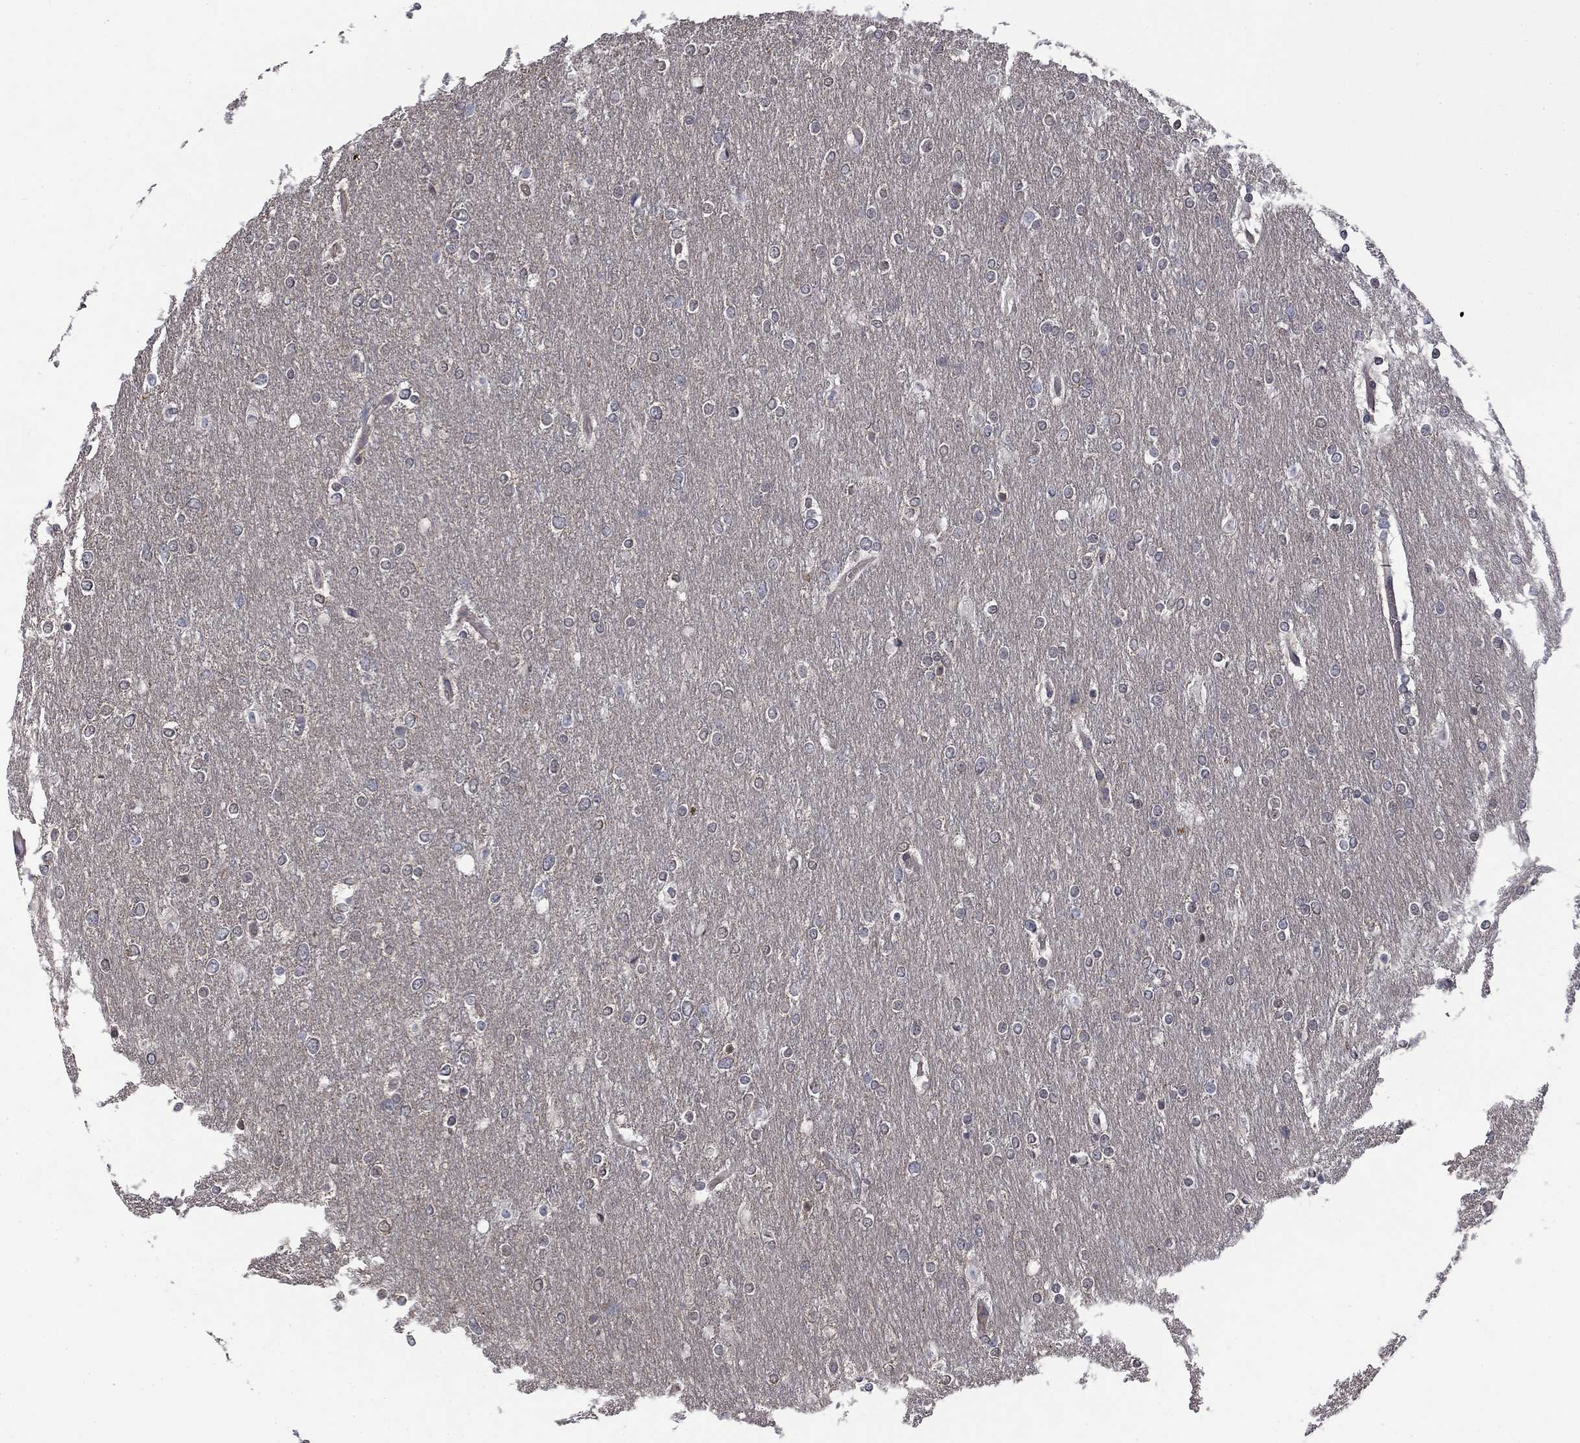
{"staining": {"intensity": "negative", "quantity": "none", "location": "none"}, "tissue": "glioma", "cell_type": "Tumor cells", "image_type": "cancer", "snomed": [{"axis": "morphology", "description": "Glioma, malignant, High grade"}, {"axis": "topography", "description": "Brain"}], "caption": "Glioma stained for a protein using immunohistochemistry reveals no staining tumor cells.", "gene": "PDZD2", "patient": {"sex": "female", "age": 61}}